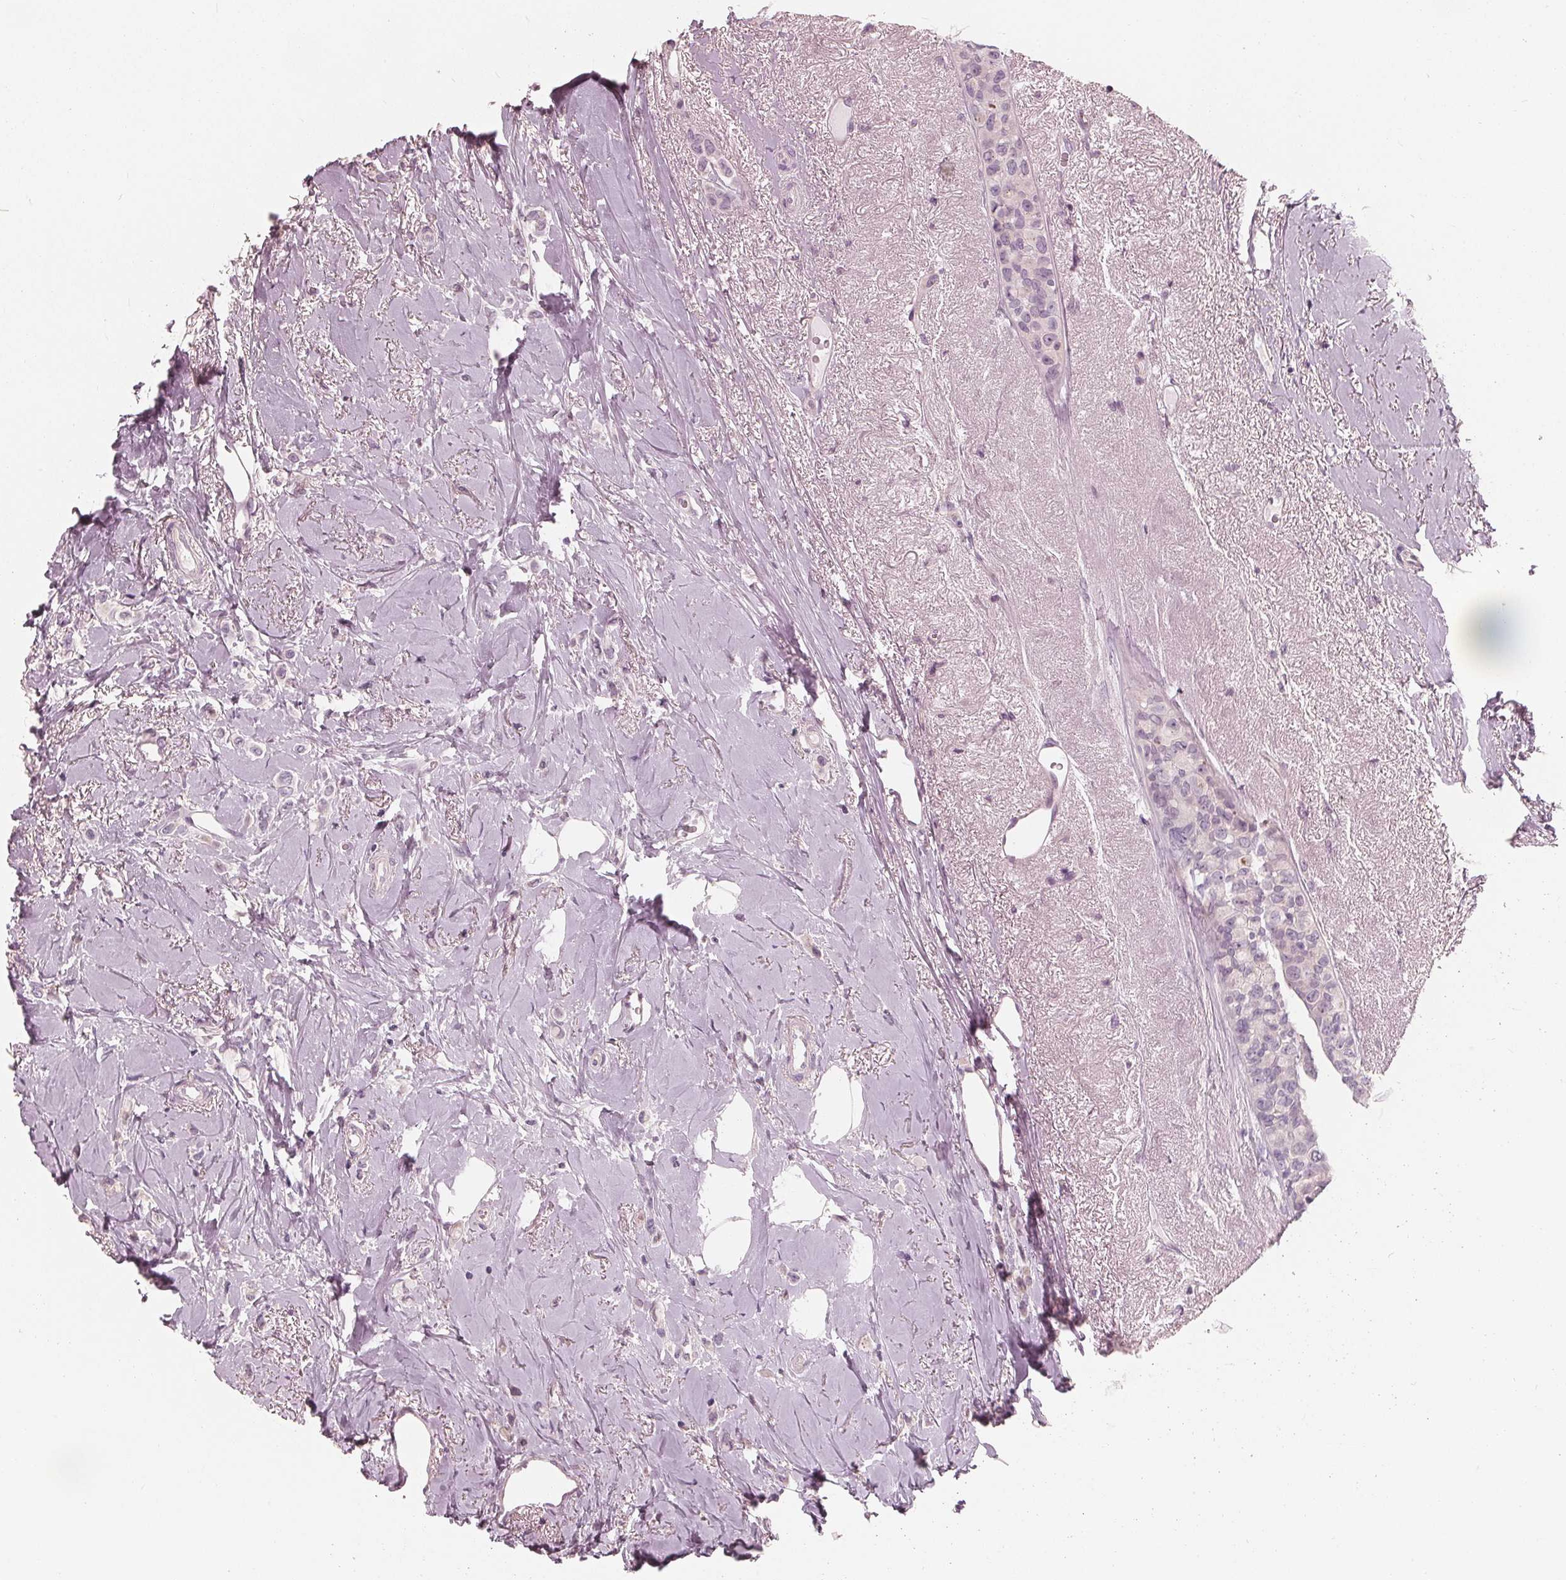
{"staining": {"intensity": "negative", "quantity": "none", "location": "none"}, "tissue": "breast cancer", "cell_type": "Tumor cells", "image_type": "cancer", "snomed": [{"axis": "morphology", "description": "Lobular carcinoma"}, {"axis": "topography", "description": "Breast"}], "caption": "IHC histopathology image of breast lobular carcinoma stained for a protein (brown), which demonstrates no positivity in tumor cells.", "gene": "SAT2", "patient": {"sex": "female", "age": 66}}